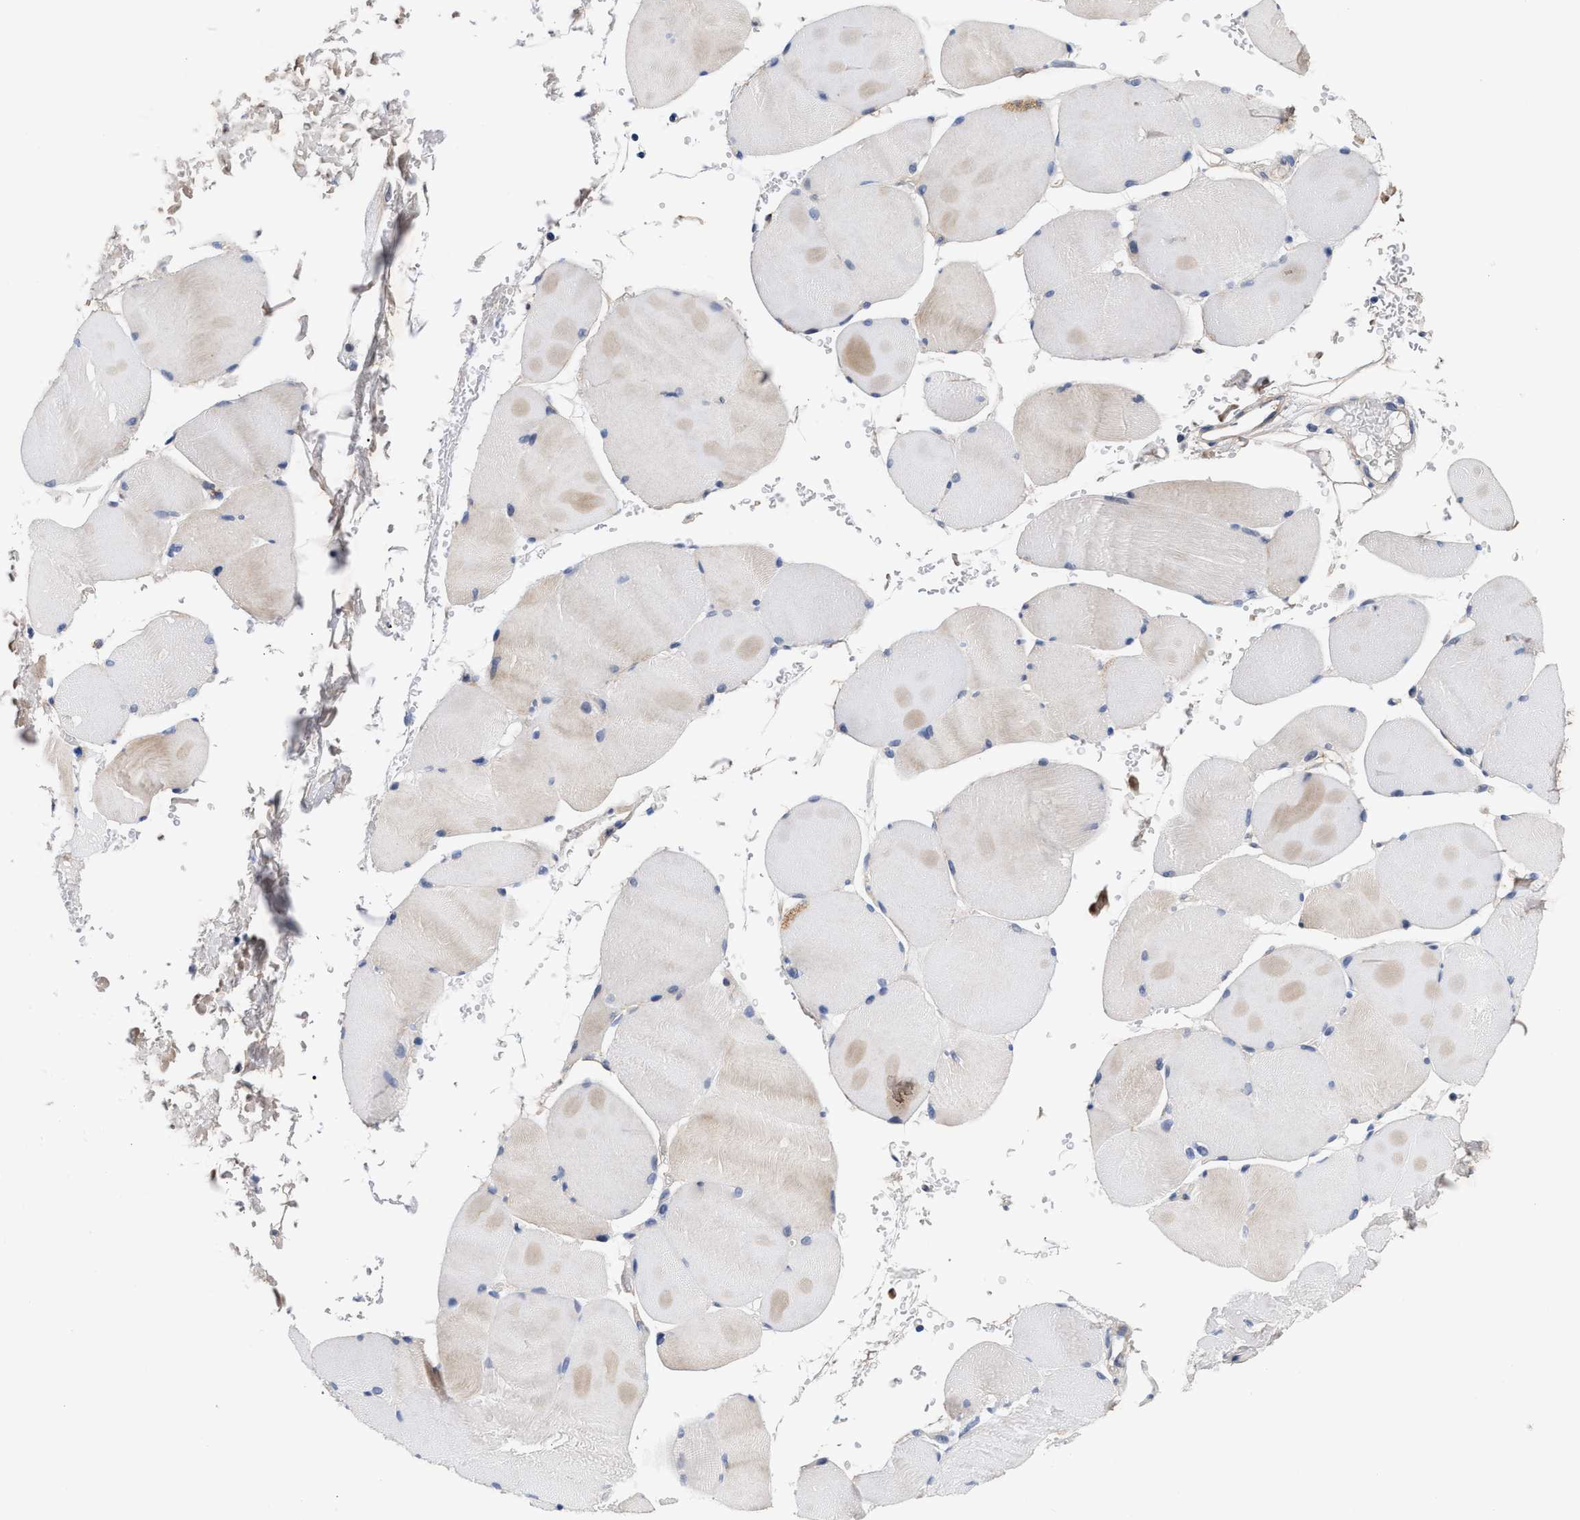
{"staining": {"intensity": "negative", "quantity": "none", "location": "none"}, "tissue": "skeletal muscle", "cell_type": "Myocytes", "image_type": "normal", "snomed": [{"axis": "morphology", "description": "Normal tissue, NOS"}, {"axis": "topography", "description": "Skin"}, {"axis": "topography", "description": "Skeletal muscle"}], "caption": "An immunohistochemistry (IHC) image of normal skeletal muscle is shown. There is no staining in myocytes of skeletal muscle.", "gene": "ACTL7B", "patient": {"sex": "male", "age": 83}}